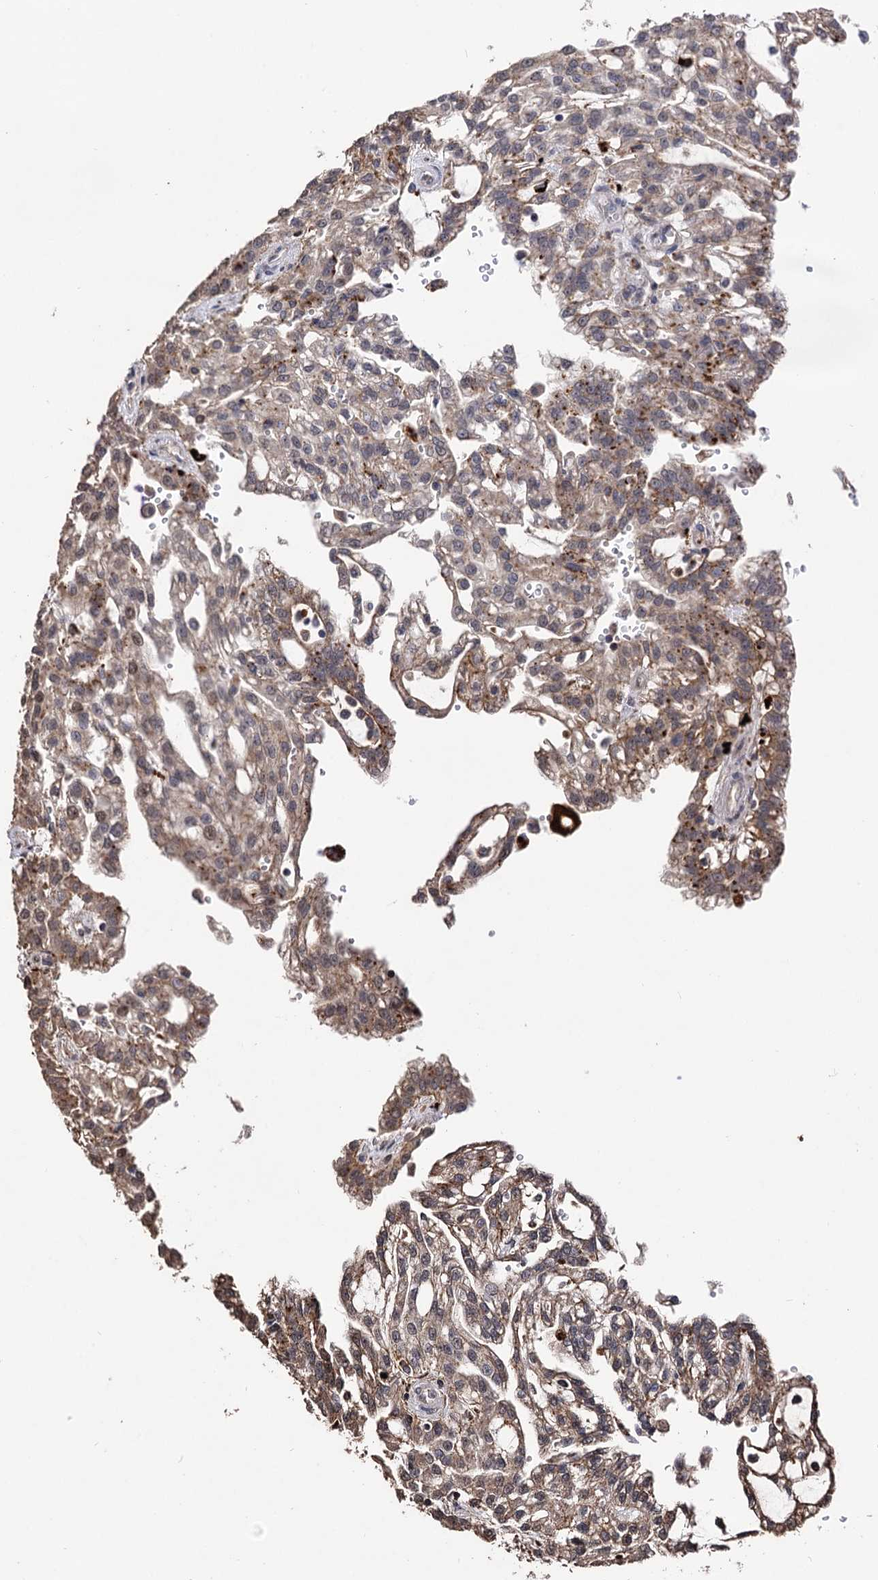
{"staining": {"intensity": "moderate", "quantity": ">75%", "location": "cytoplasmic/membranous"}, "tissue": "renal cancer", "cell_type": "Tumor cells", "image_type": "cancer", "snomed": [{"axis": "morphology", "description": "Adenocarcinoma, NOS"}, {"axis": "topography", "description": "Kidney"}], "caption": "A high-resolution photomicrograph shows immunohistochemistry staining of adenocarcinoma (renal), which exhibits moderate cytoplasmic/membranous staining in about >75% of tumor cells. (Stains: DAB (3,3'-diaminobenzidine) in brown, nuclei in blue, Microscopy: brightfield microscopy at high magnification).", "gene": "MICAL2", "patient": {"sex": "male", "age": 63}}